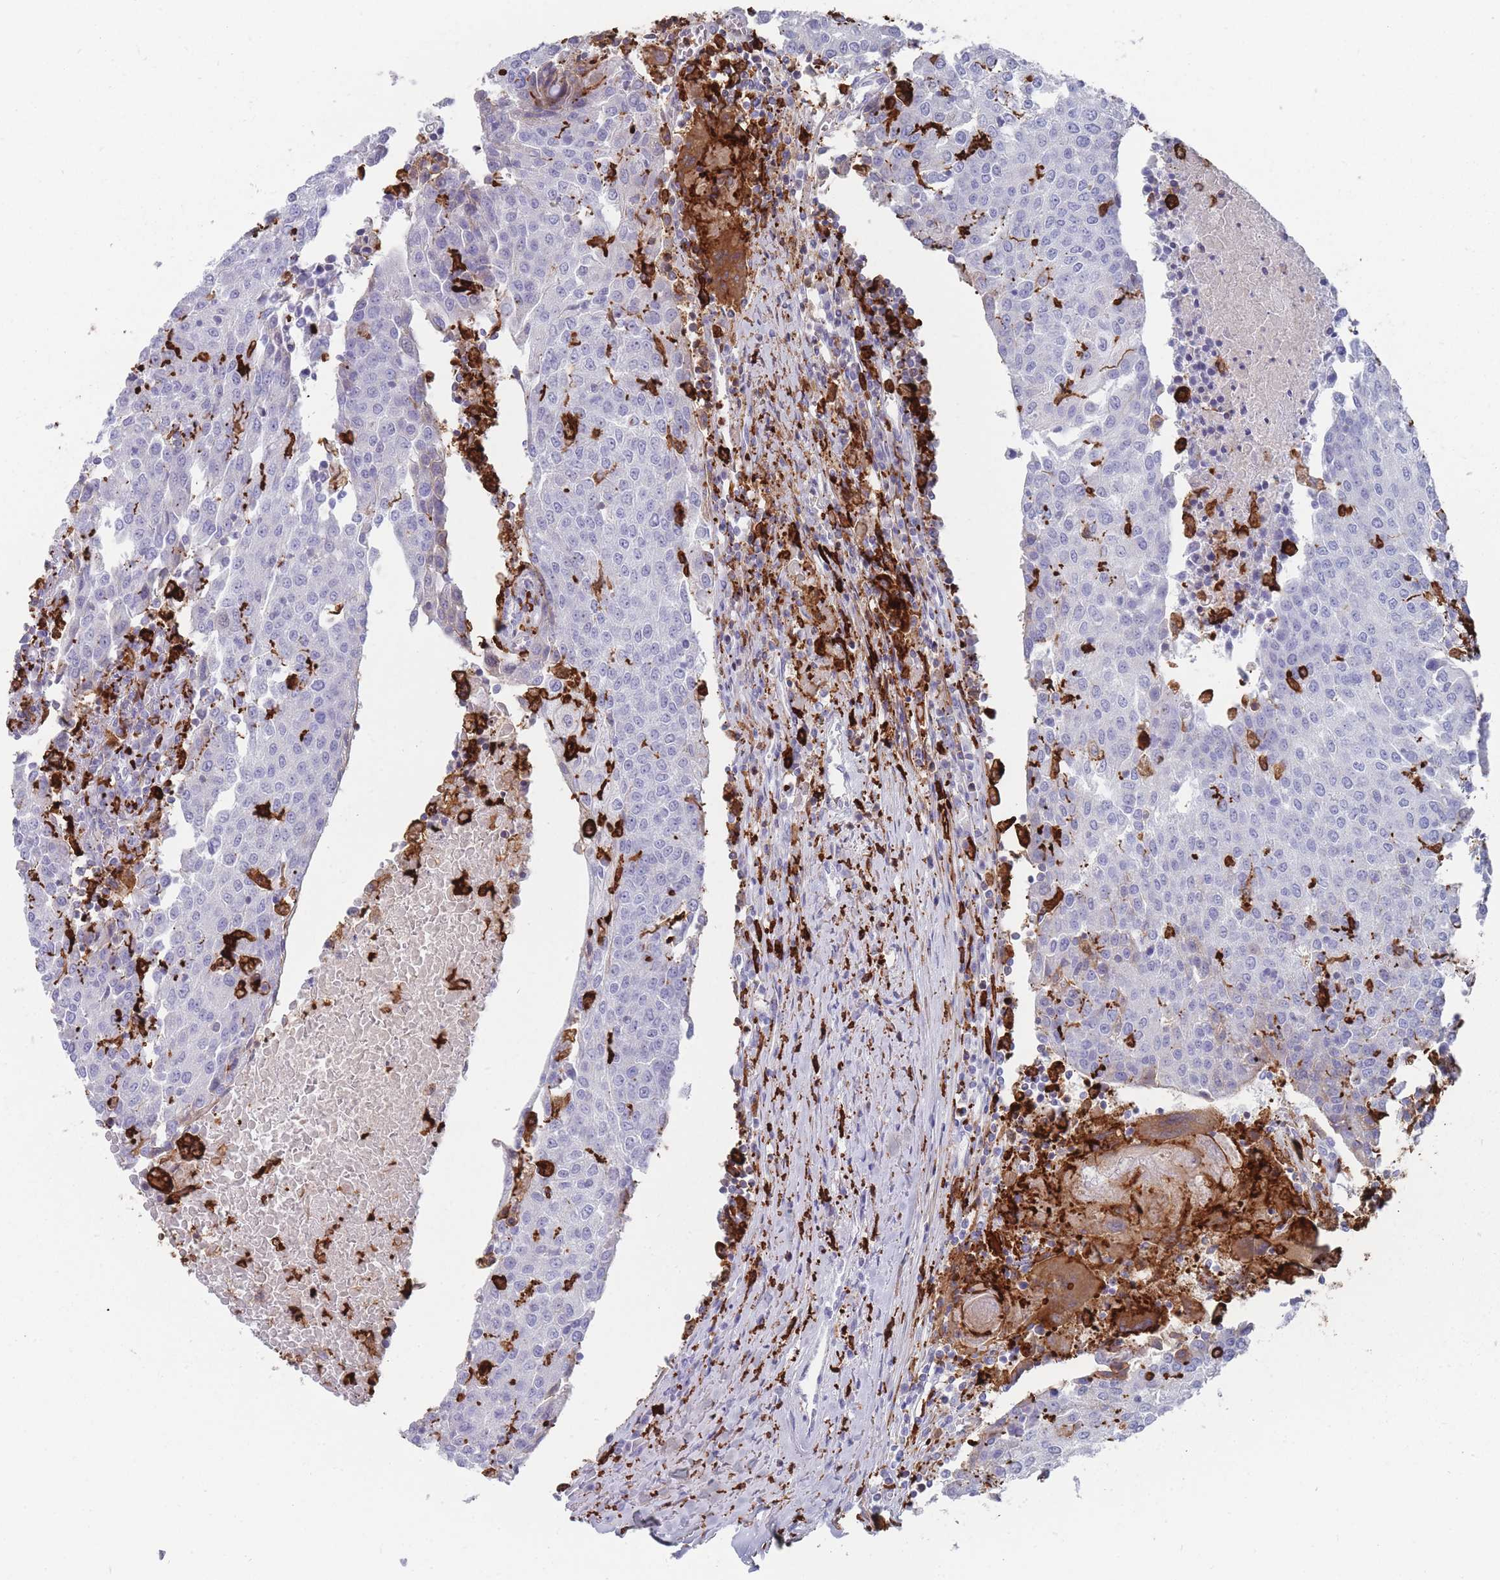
{"staining": {"intensity": "negative", "quantity": "none", "location": "none"}, "tissue": "urothelial cancer", "cell_type": "Tumor cells", "image_type": "cancer", "snomed": [{"axis": "morphology", "description": "Urothelial carcinoma, High grade"}, {"axis": "topography", "description": "Urinary bladder"}], "caption": "IHC of urothelial cancer reveals no expression in tumor cells.", "gene": "AIF1", "patient": {"sex": "female", "age": 85}}